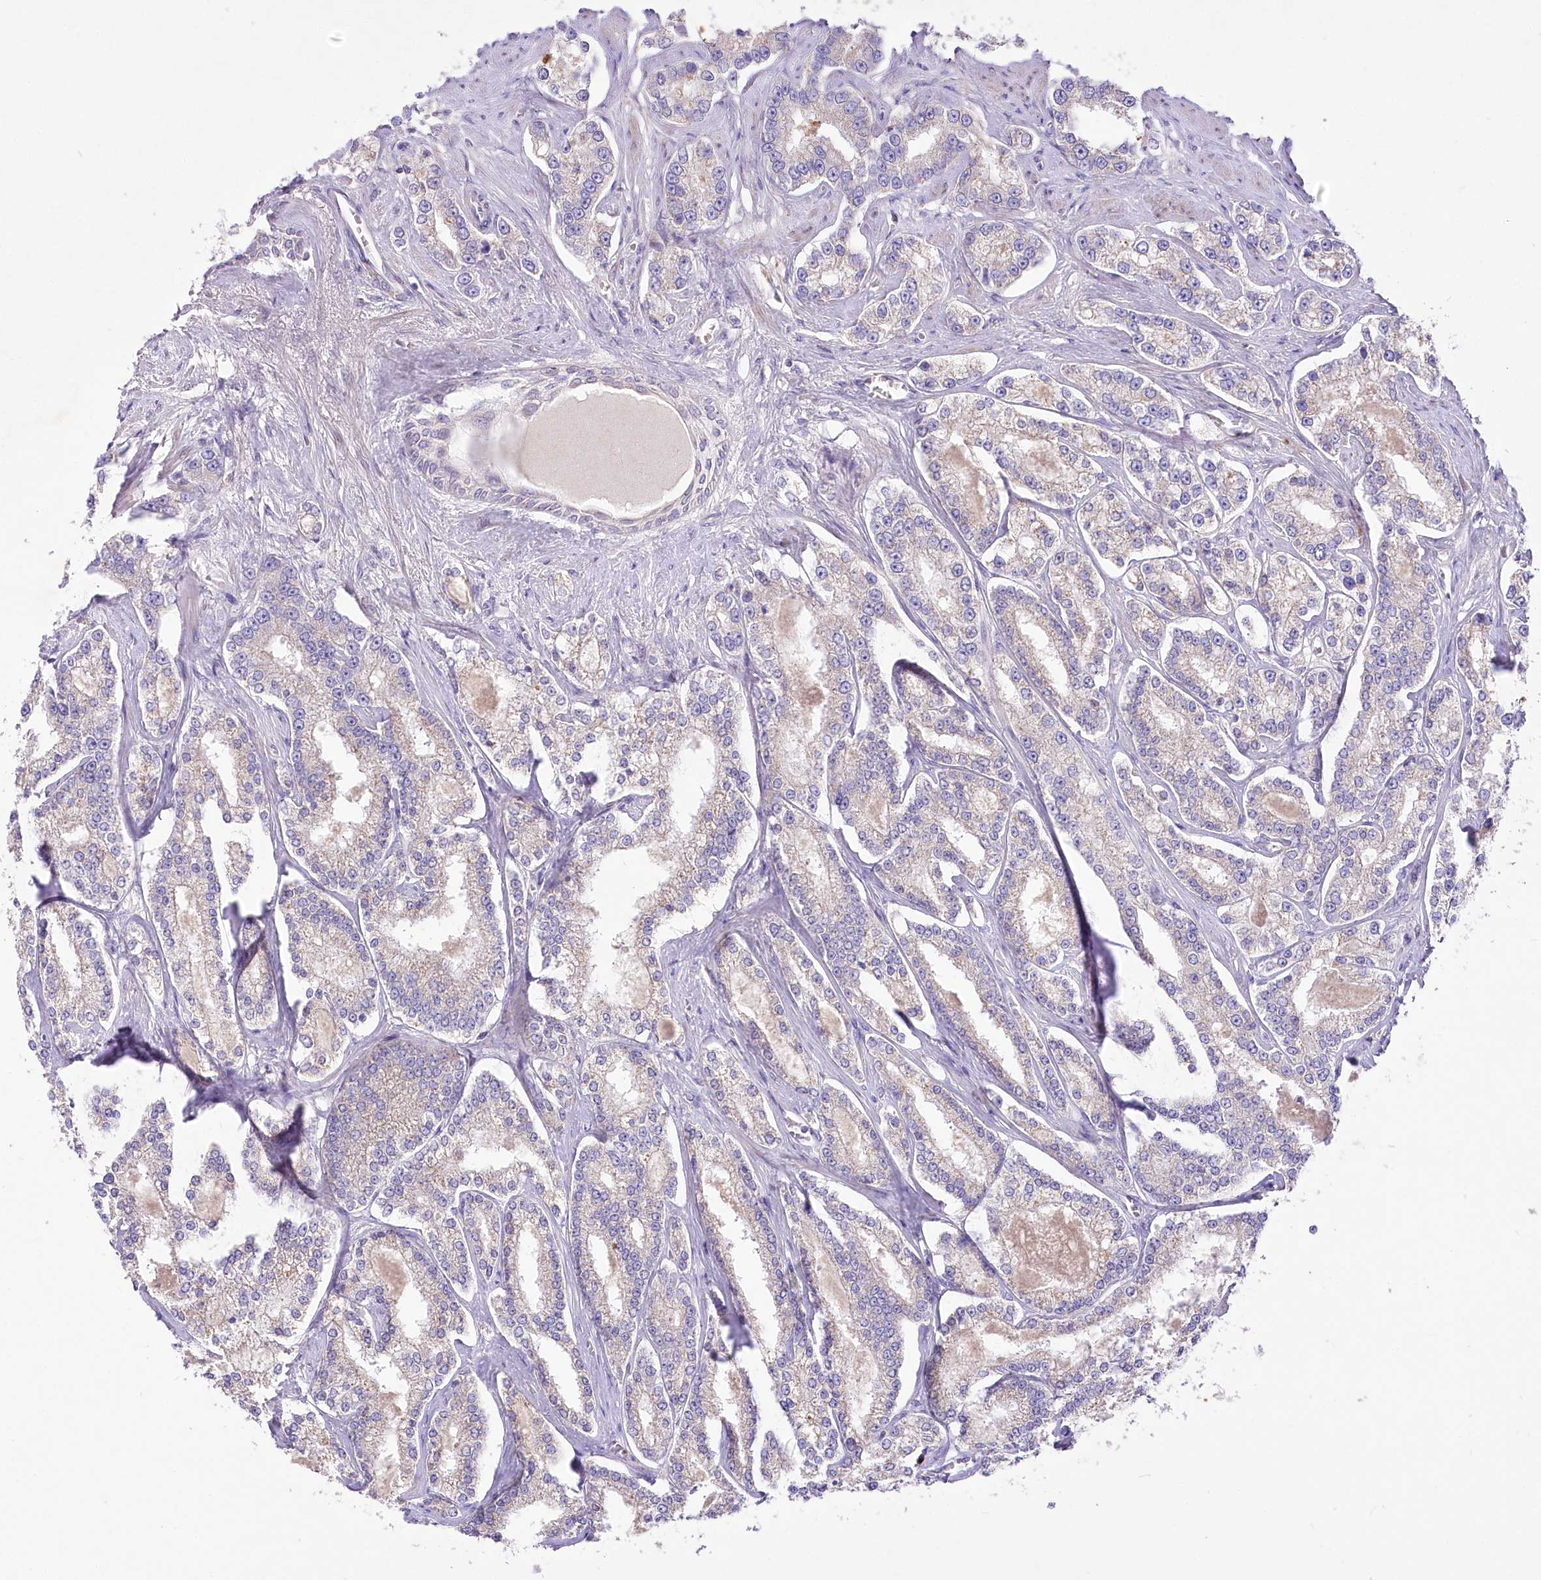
{"staining": {"intensity": "weak", "quantity": "<25%", "location": "cytoplasmic/membranous"}, "tissue": "prostate cancer", "cell_type": "Tumor cells", "image_type": "cancer", "snomed": [{"axis": "morphology", "description": "Normal tissue, NOS"}, {"axis": "morphology", "description": "Adenocarcinoma, High grade"}, {"axis": "topography", "description": "Prostate"}], "caption": "Tumor cells are negative for protein expression in human high-grade adenocarcinoma (prostate).", "gene": "LRRC14B", "patient": {"sex": "male", "age": 83}}